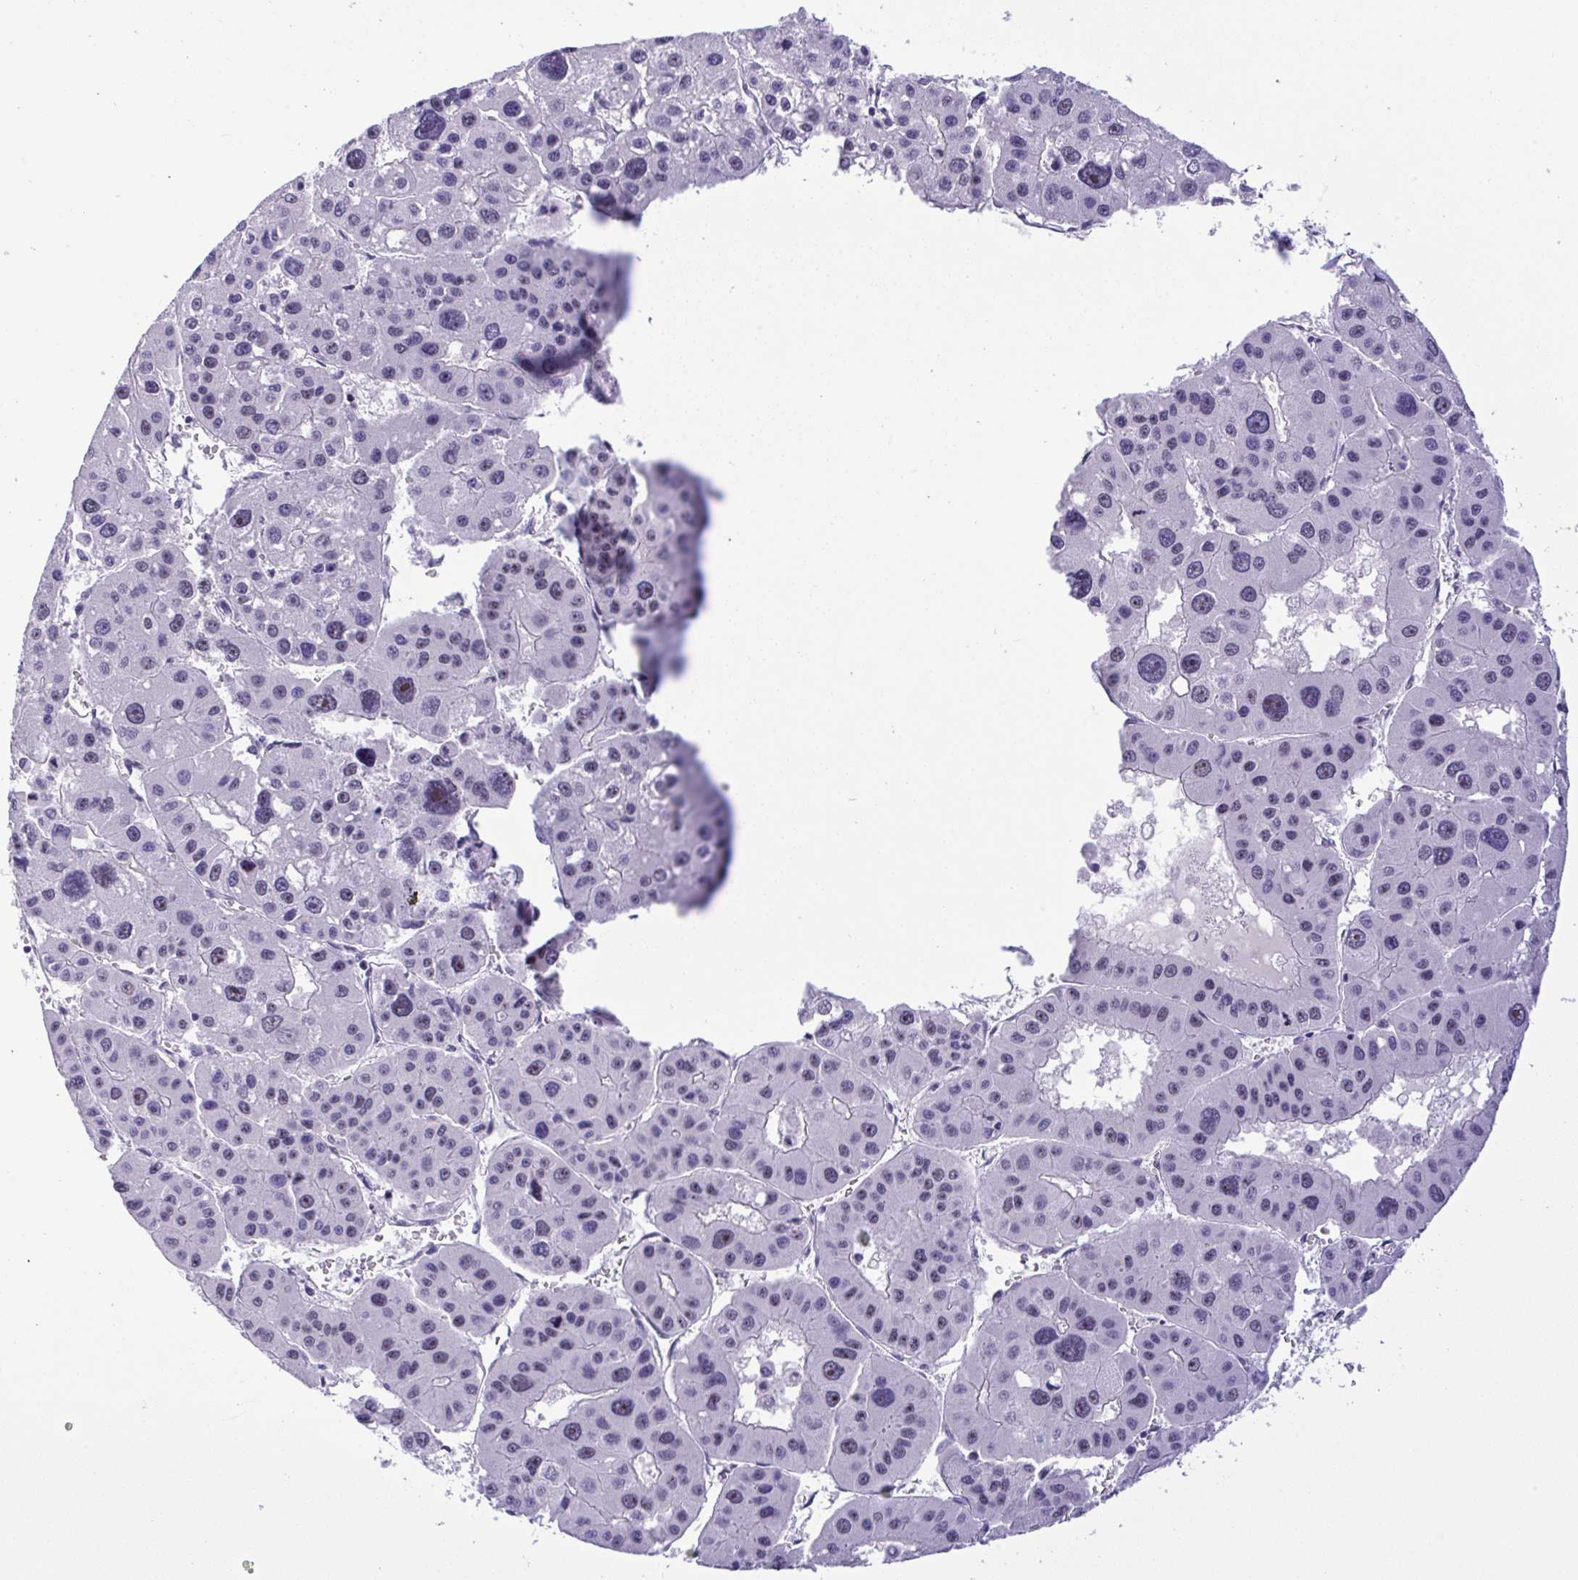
{"staining": {"intensity": "negative", "quantity": "none", "location": "none"}, "tissue": "liver cancer", "cell_type": "Tumor cells", "image_type": "cancer", "snomed": [{"axis": "morphology", "description": "Carcinoma, Hepatocellular, NOS"}, {"axis": "topography", "description": "Liver"}], "caption": "This image is of liver hepatocellular carcinoma stained with immunohistochemistry to label a protein in brown with the nuclei are counter-stained blue. There is no expression in tumor cells.", "gene": "YBX2", "patient": {"sex": "male", "age": 73}}